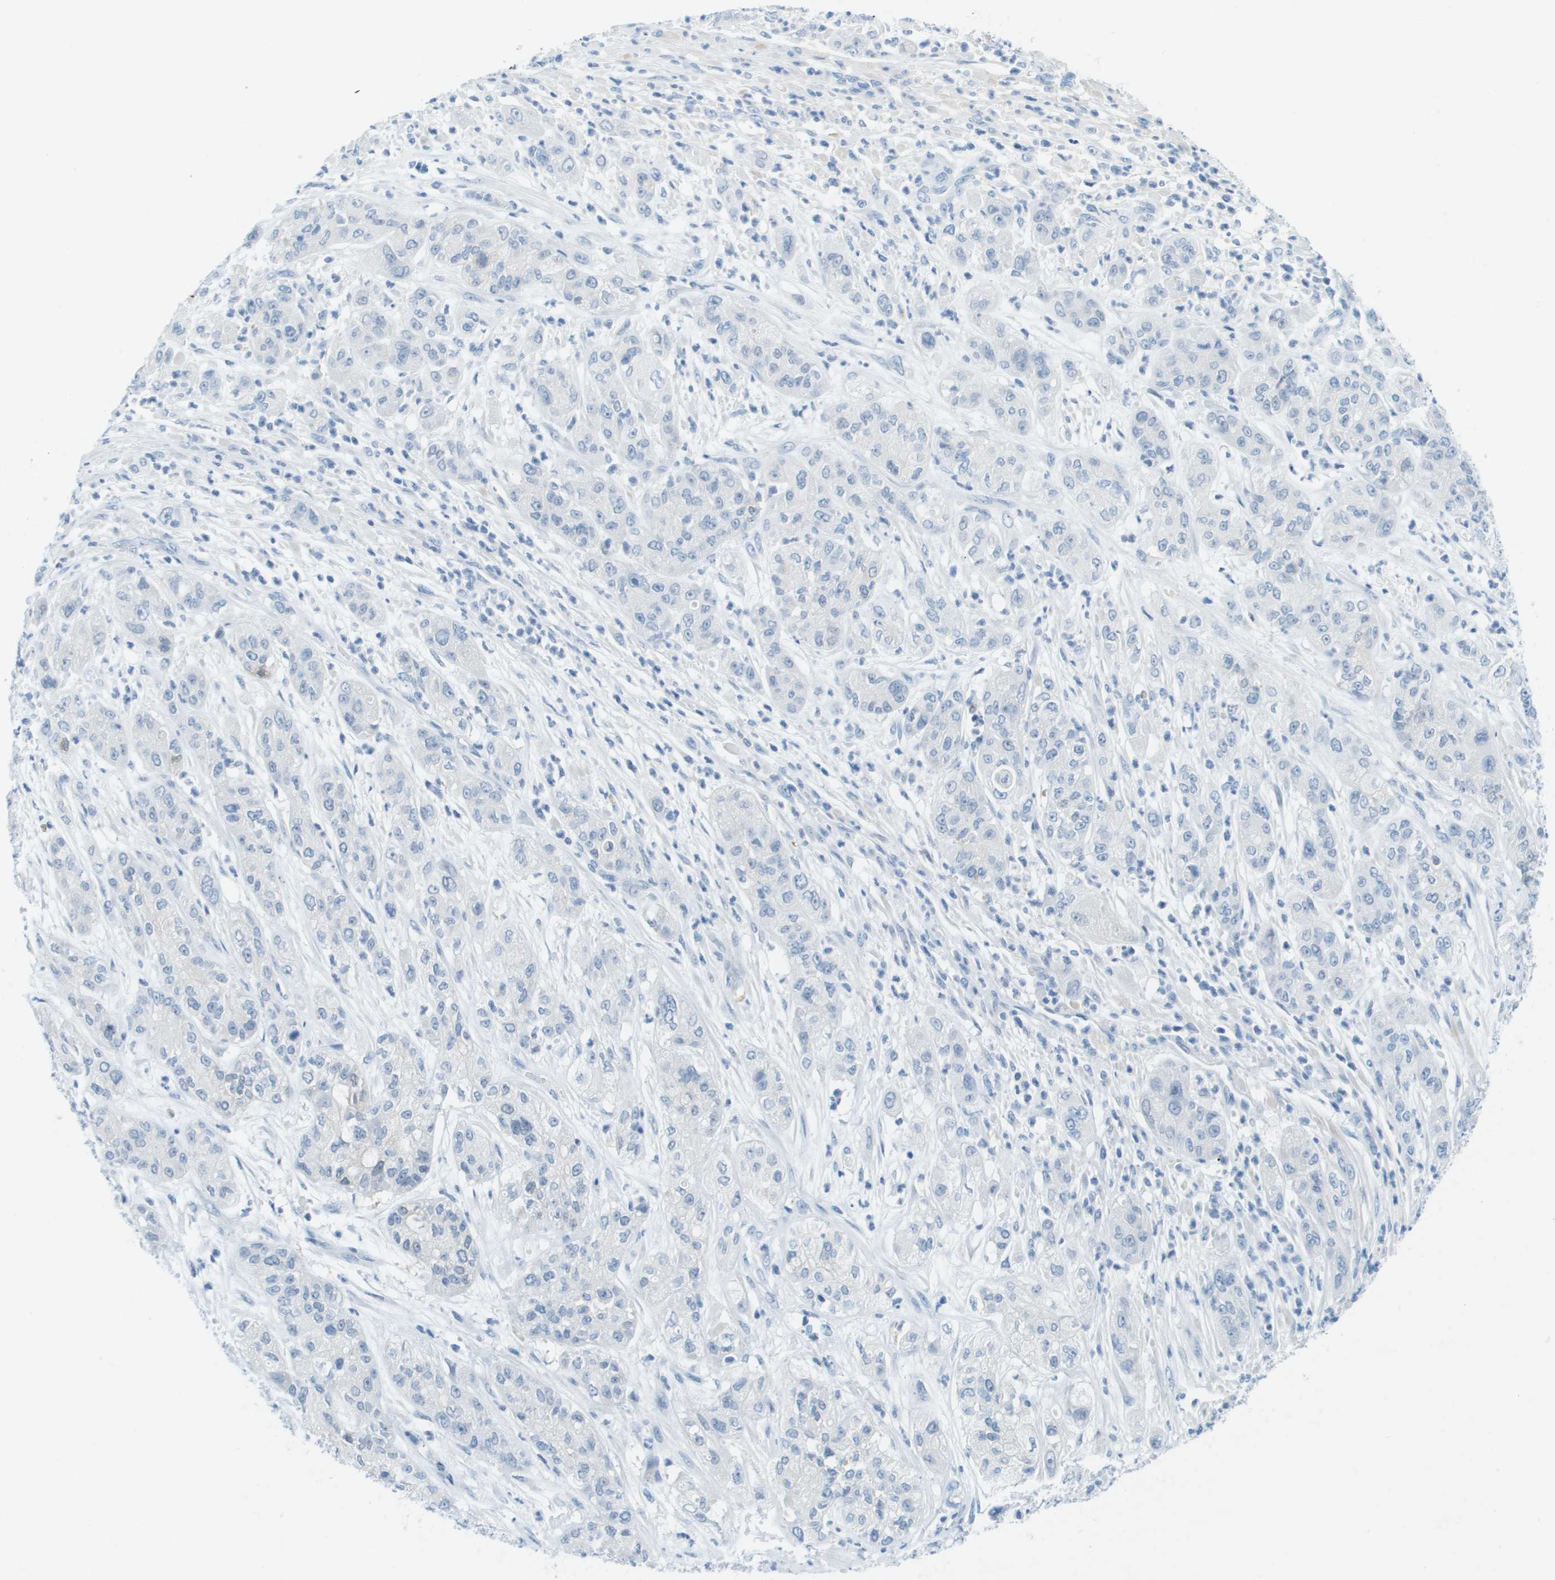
{"staining": {"intensity": "negative", "quantity": "none", "location": "none"}, "tissue": "pancreatic cancer", "cell_type": "Tumor cells", "image_type": "cancer", "snomed": [{"axis": "morphology", "description": "Adenocarcinoma, NOS"}, {"axis": "topography", "description": "Pancreas"}], "caption": "Micrograph shows no protein positivity in tumor cells of adenocarcinoma (pancreatic) tissue.", "gene": "CDHR2", "patient": {"sex": "female", "age": 78}}